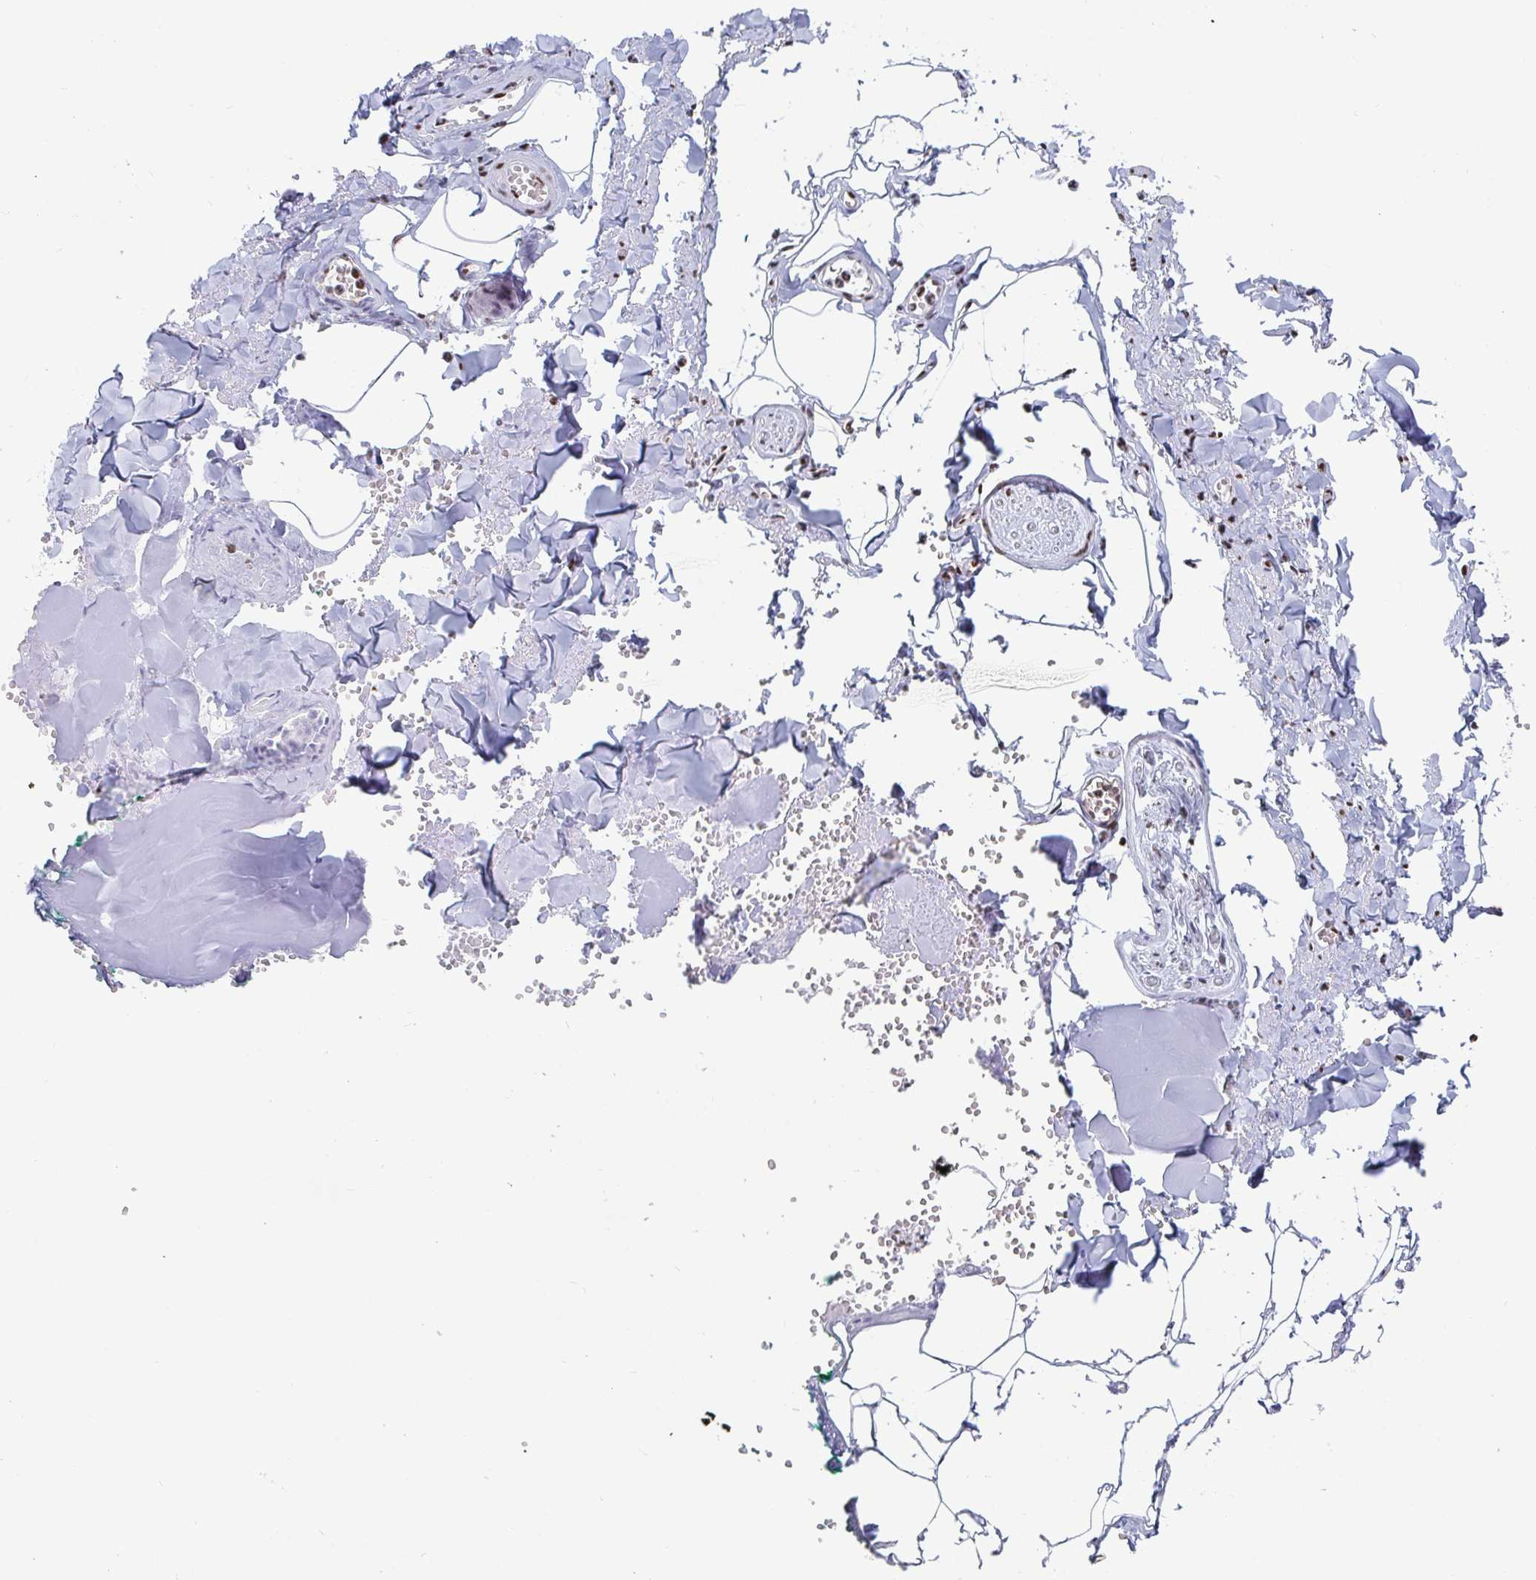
{"staining": {"intensity": "moderate", "quantity": ">75%", "location": "nuclear"}, "tissue": "adipose tissue", "cell_type": "Adipocytes", "image_type": "normal", "snomed": [{"axis": "morphology", "description": "Normal tissue, NOS"}, {"axis": "topography", "description": "Vulva"}, {"axis": "topography", "description": "Peripheral nerve tissue"}], "caption": "Immunohistochemistry (IHC) (DAB (3,3'-diaminobenzidine)) staining of normal human adipose tissue demonstrates moderate nuclear protein staining in about >75% of adipocytes.", "gene": "EWSR1", "patient": {"sex": "female", "age": 66}}